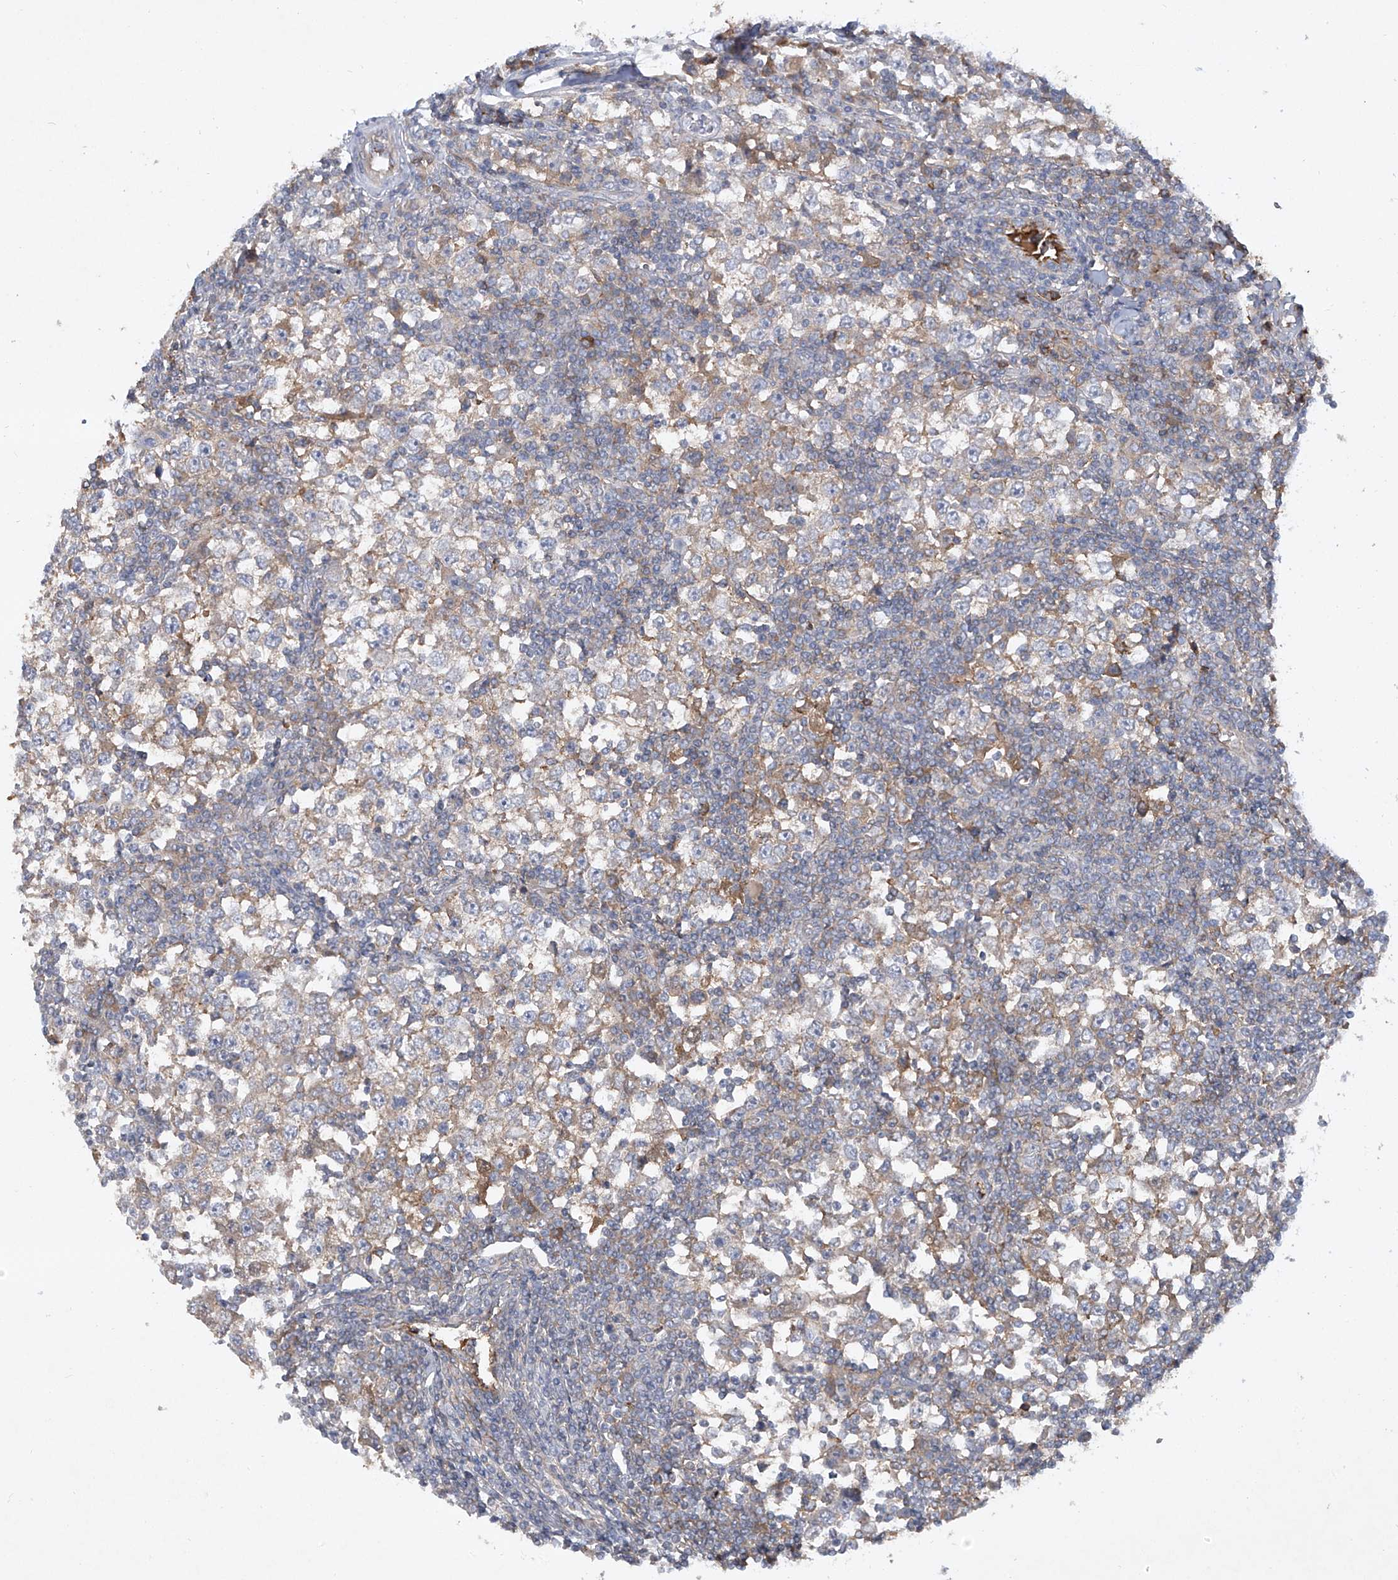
{"staining": {"intensity": "weak", "quantity": "<25%", "location": "cytoplasmic/membranous"}, "tissue": "testis cancer", "cell_type": "Tumor cells", "image_type": "cancer", "snomed": [{"axis": "morphology", "description": "Seminoma, NOS"}, {"axis": "topography", "description": "Testis"}], "caption": "High magnification brightfield microscopy of testis seminoma stained with DAB (brown) and counterstained with hematoxylin (blue): tumor cells show no significant staining. (DAB (3,3'-diaminobenzidine) IHC, high magnification).", "gene": "HAS3", "patient": {"sex": "male", "age": 65}}